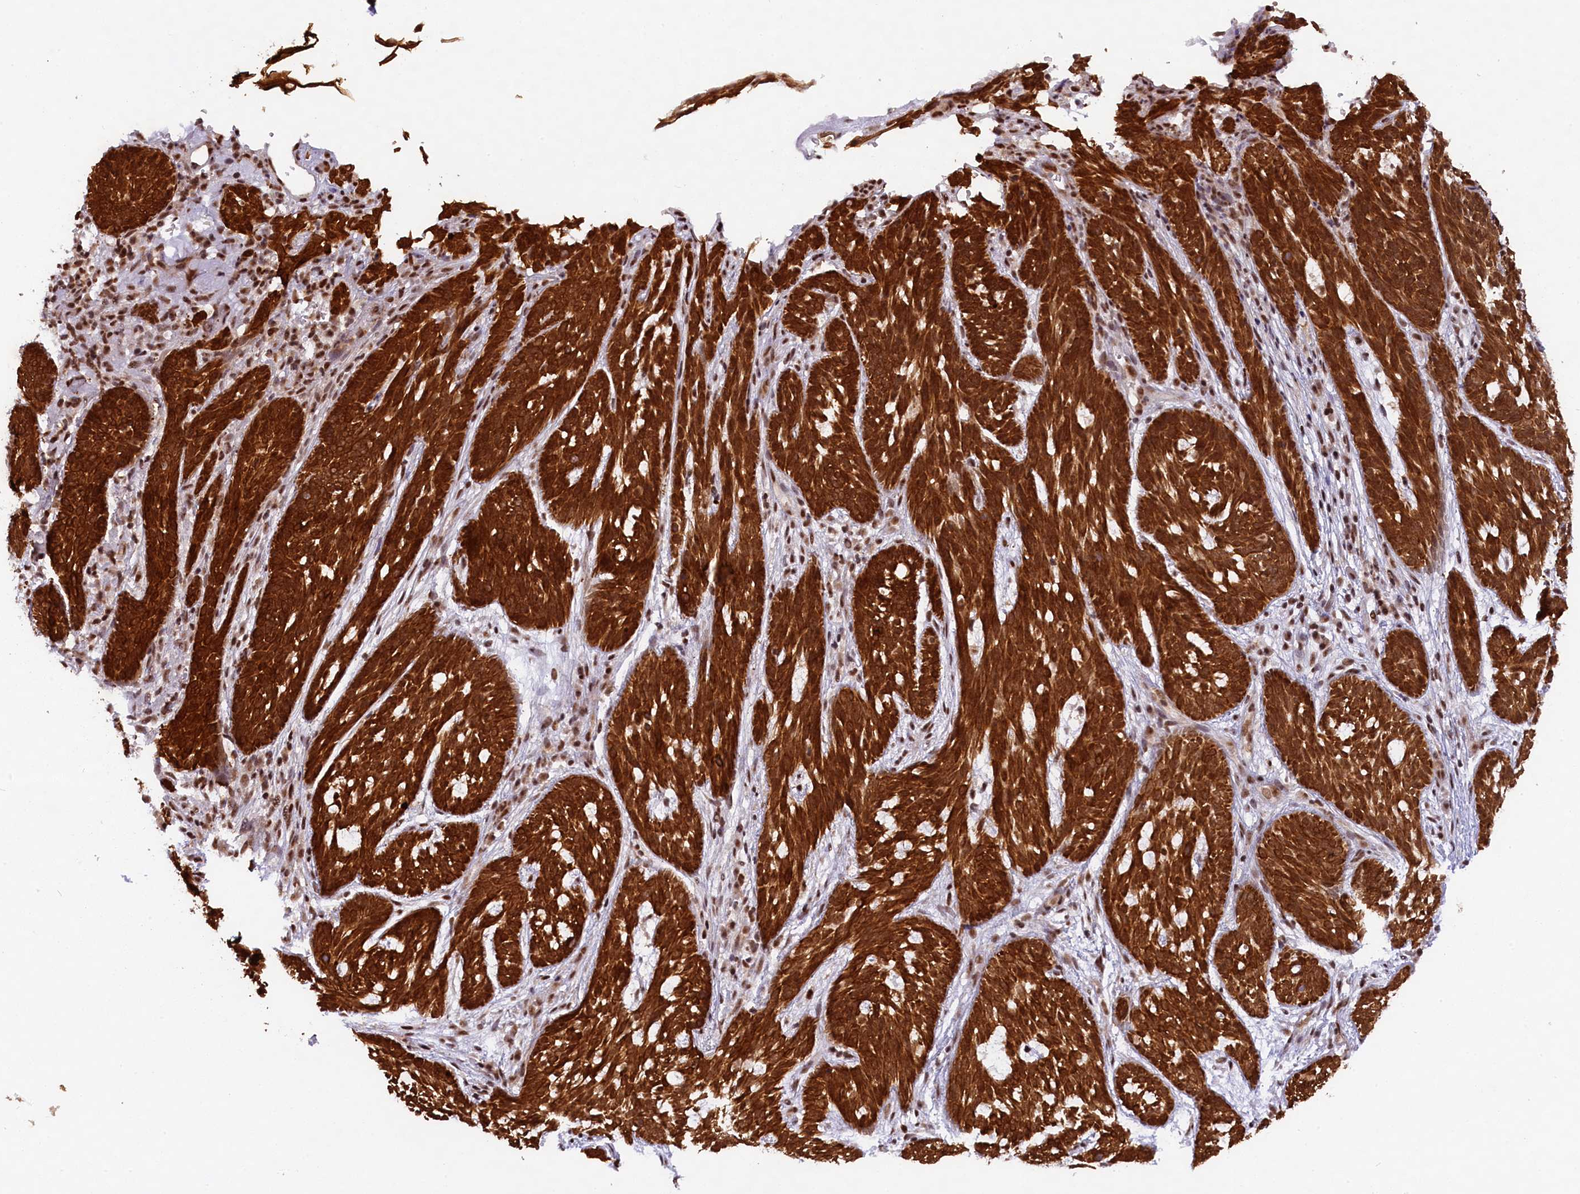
{"staining": {"intensity": "strong", "quantity": ">75%", "location": "cytoplasmic/membranous,nuclear"}, "tissue": "skin cancer", "cell_type": "Tumor cells", "image_type": "cancer", "snomed": [{"axis": "morphology", "description": "Basal cell carcinoma"}, {"axis": "topography", "description": "Skin"}], "caption": "Brown immunohistochemical staining in human basal cell carcinoma (skin) exhibits strong cytoplasmic/membranous and nuclear staining in approximately >75% of tumor cells.", "gene": "CARD8", "patient": {"sex": "male", "age": 71}}